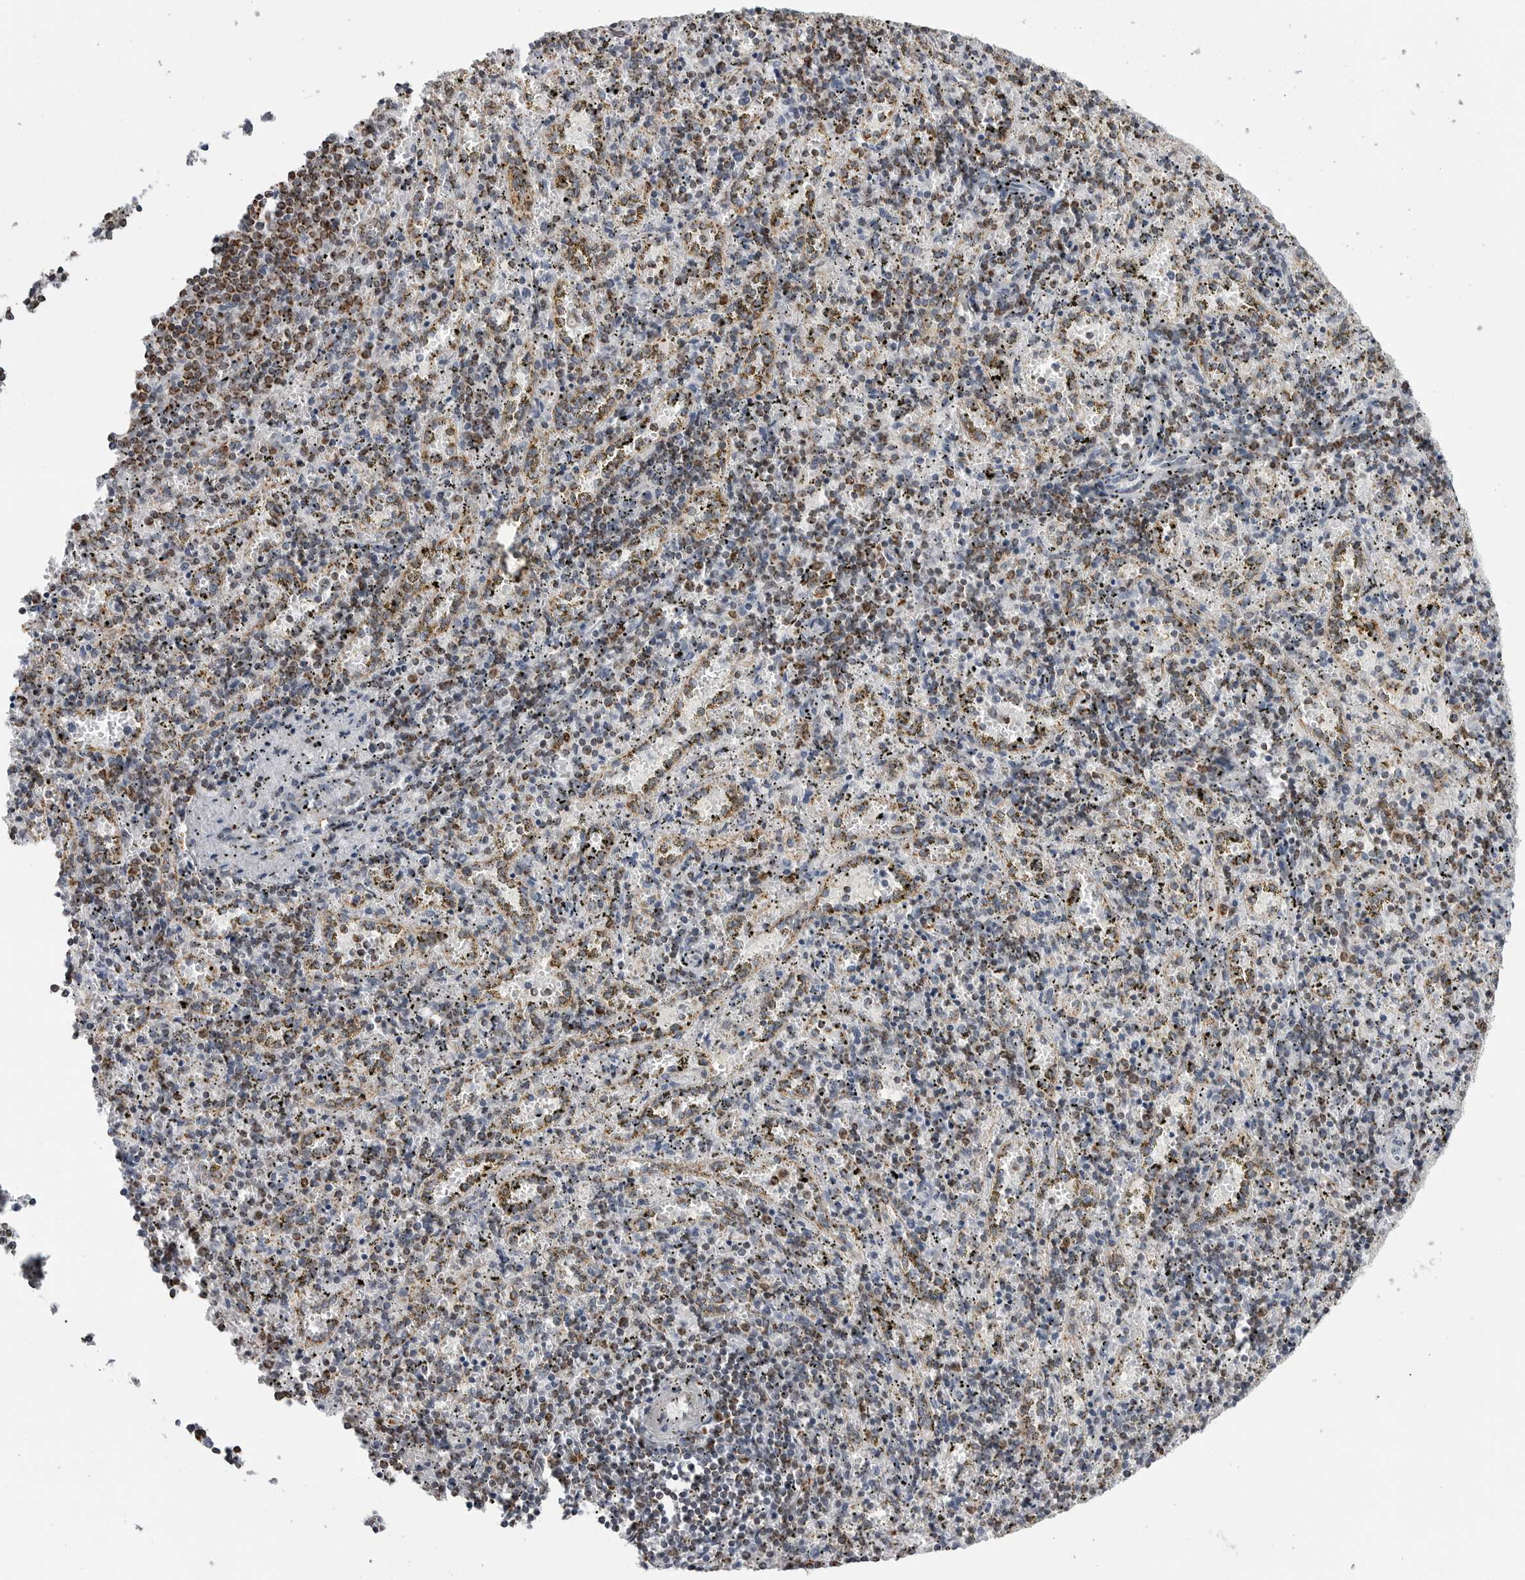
{"staining": {"intensity": "moderate", "quantity": "25%-75%", "location": "cytoplasmic/membranous"}, "tissue": "spleen", "cell_type": "Cells in red pulp", "image_type": "normal", "snomed": [{"axis": "morphology", "description": "Normal tissue, NOS"}, {"axis": "topography", "description": "Spleen"}], "caption": "An immunohistochemistry (IHC) micrograph of normal tissue is shown. Protein staining in brown labels moderate cytoplasmic/membranous positivity in spleen within cells in red pulp. (DAB = brown stain, brightfield microscopy at high magnification).", "gene": "COX5A", "patient": {"sex": "male", "age": 11}}